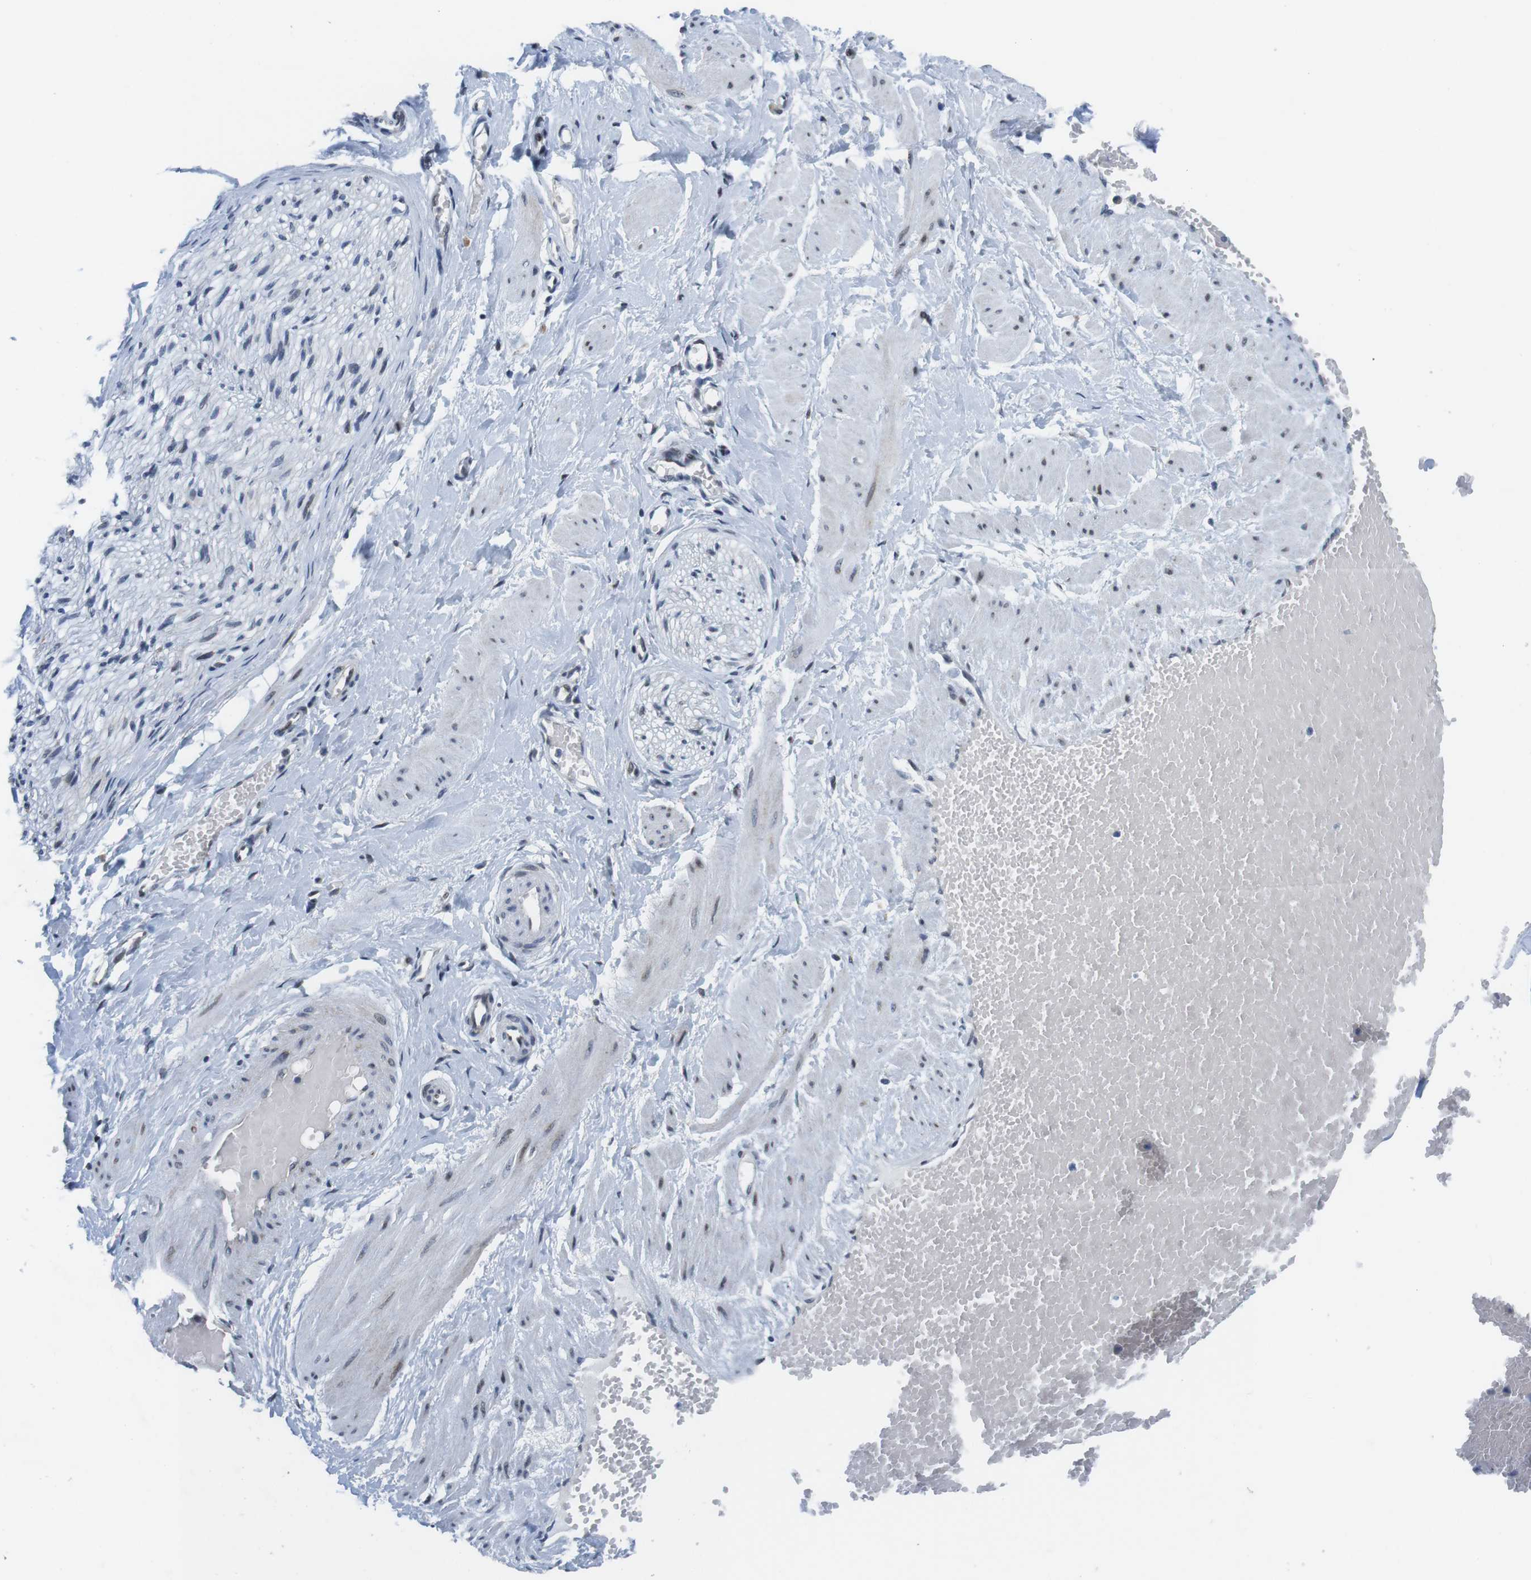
{"staining": {"intensity": "negative", "quantity": "none", "location": "none"}, "tissue": "adipose tissue", "cell_type": "Adipocytes", "image_type": "normal", "snomed": [{"axis": "morphology", "description": "Normal tissue, NOS"}, {"axis": "topography", "description": "Soft tissue"}, {"axis": "topography", "description": "Vascular tissue"}], "caption": "Immunohistochemistry (IHC) of normal adipose tissue reveals no staining in adipocytes. (DAB immunohistochemistry (IHC) visualized using brightfield microscopy, high magnification).", "gene": "MLH1", "patient": {"sex": "female", "age": 35}}